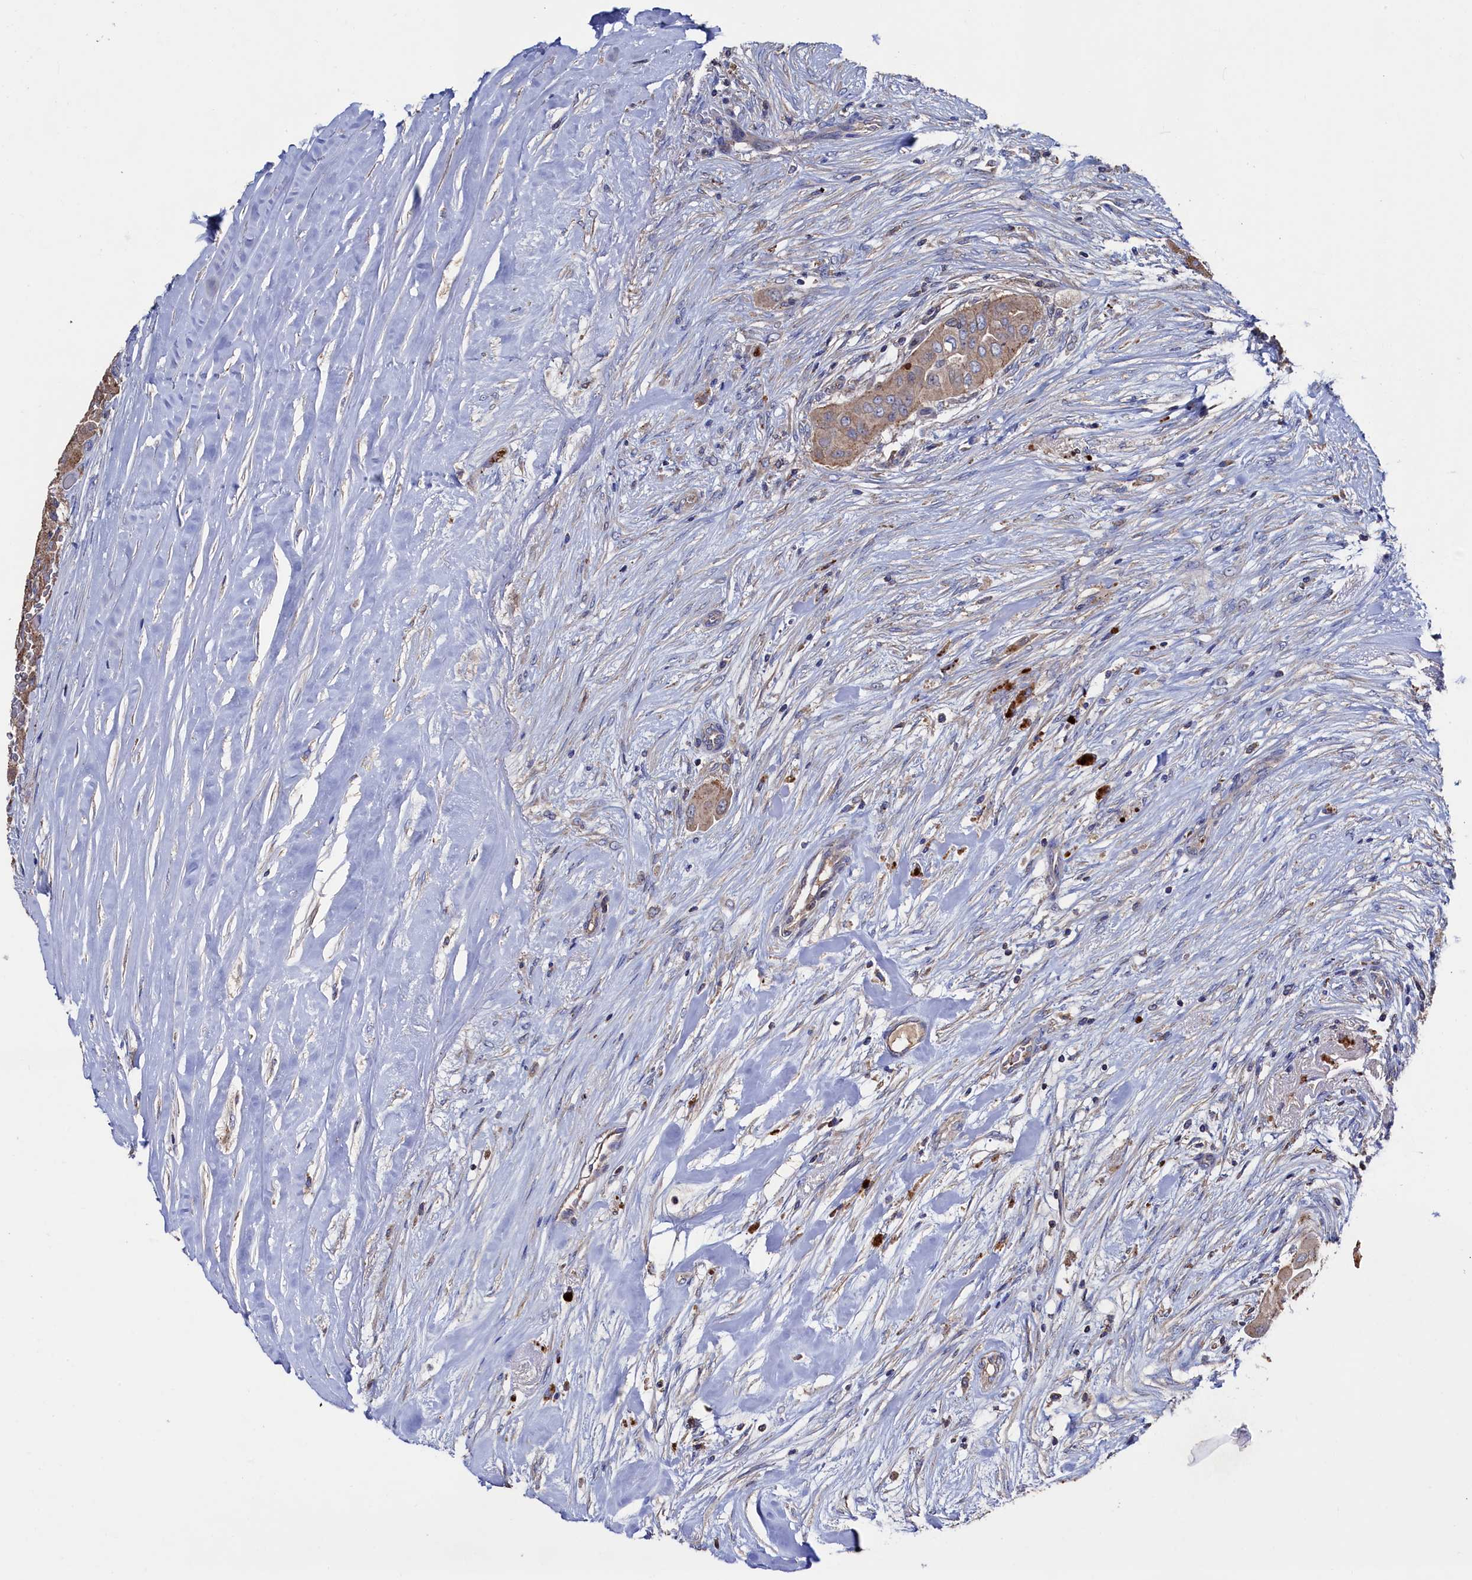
{"staining": {"intensity": "moderate", "quantity": ">75%", "location": "cytoplasmic/membranous"}, "tissue": "thyroid cancer", "cell_type": "Tumor cells", "image_type": "cancer", "snomed": [{"axis": "morphology", "description": "Papillary adenocarcinoma, NOS"}, {"axis": "topography", "description": "Thyroid gland"}], "caption": "Brown immunohistochemical staining in thyroid cancer demonstrates moderate cytoplasmic/membranous positivity in about >75% of tumor cells.", "gene": "TK2", "patient": {"sex": "female", "age": 59}}